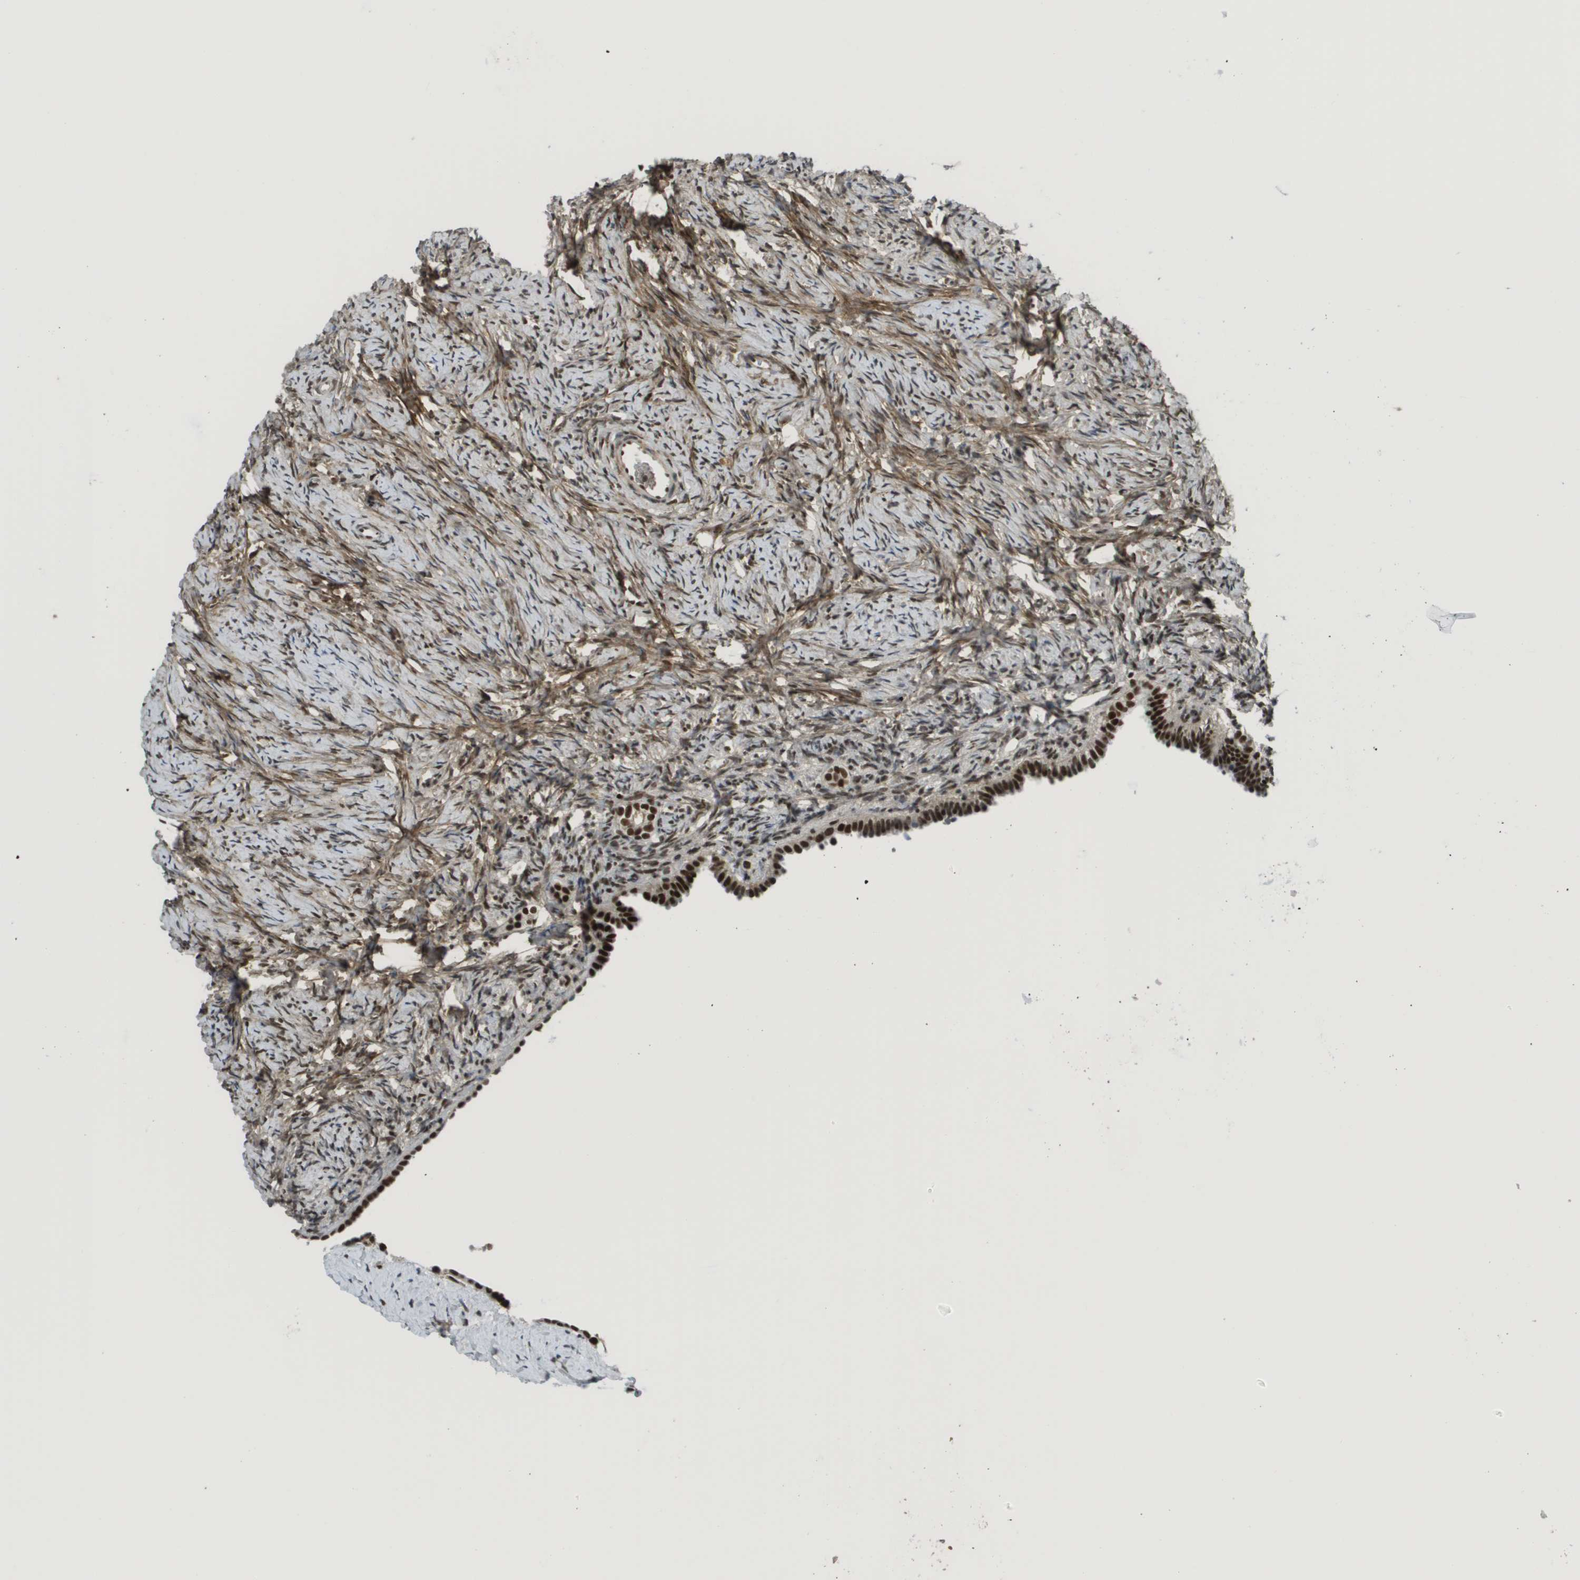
{"staining": {"intensity": "moderate", "quantity": ">75%", "location": "nuclear"}, "tissue": "ovary", "cell_type": "Ovarian stroma cells", "image_type": "normal", "snomed": [{"axis": "morphology", "description": "Normal tissue, NOS"}, {"axis": "topography", "description": "Ovary"}], "caption": "Immunohistochemical staining of unremarkable human ovary exhibits medium levels of moderate nuclear expression in about >75% of ovarian stroma cells.", "gene": "SMARCAD1", "patient": {"sex": "female", "age": 33}}